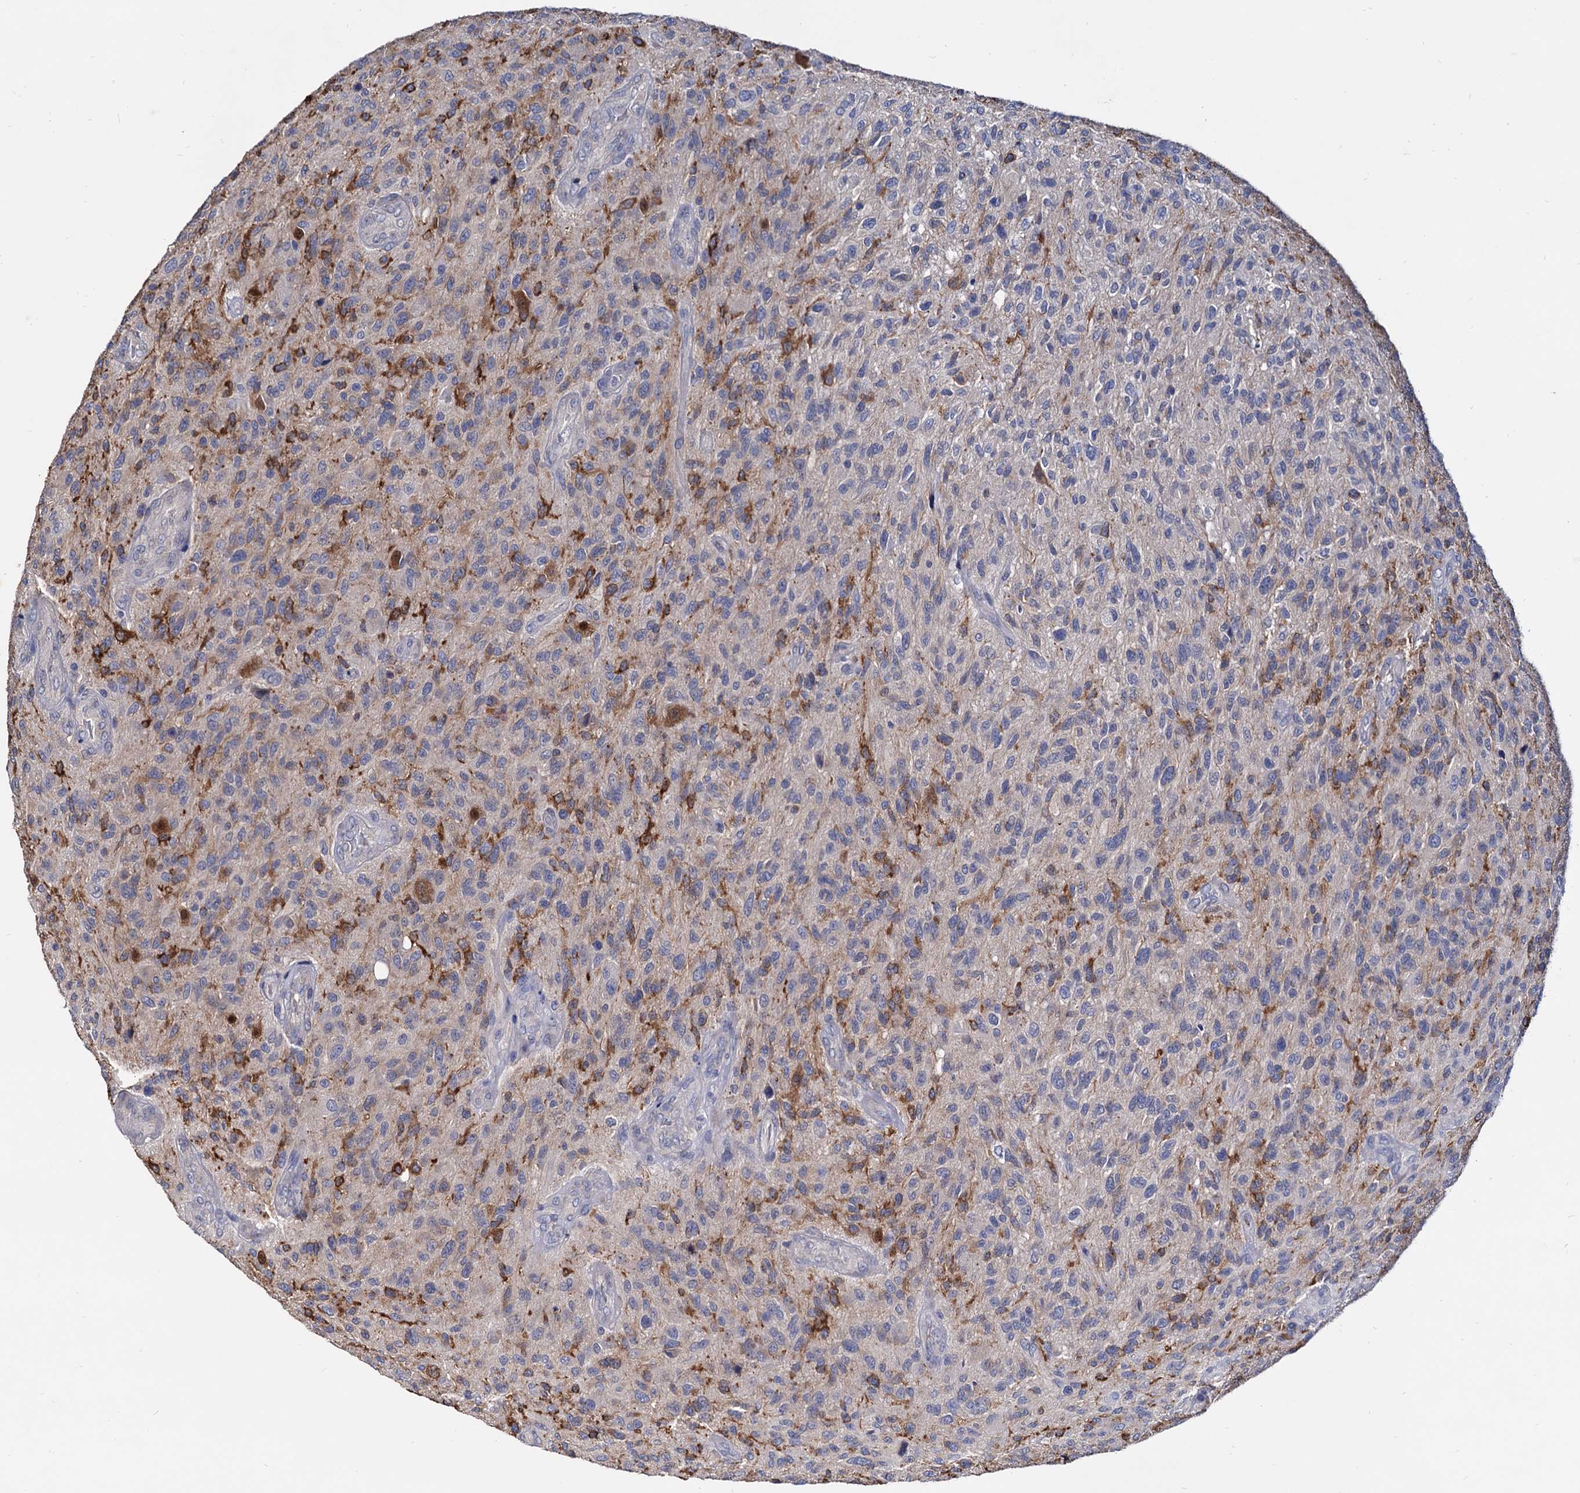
{"staining": {"intensity": "negative", "quantity": "none", "location": "none"}, "tissue": "glioma", "cell_type": "Tumor cells", "image_type": "cancer", "snomed": [{"axis": "morphology", "description": "Glioma, malignant, High grade"}, {"axis": "topography", "description": "Brain"}], "caption": "This is a photomicrograph of immunohistochemistry (IHC) staining of glioma, which shows no positivity in tumor cells.", "gene": "NPAS4", "patient": {"sex": "male", "age": 47}}